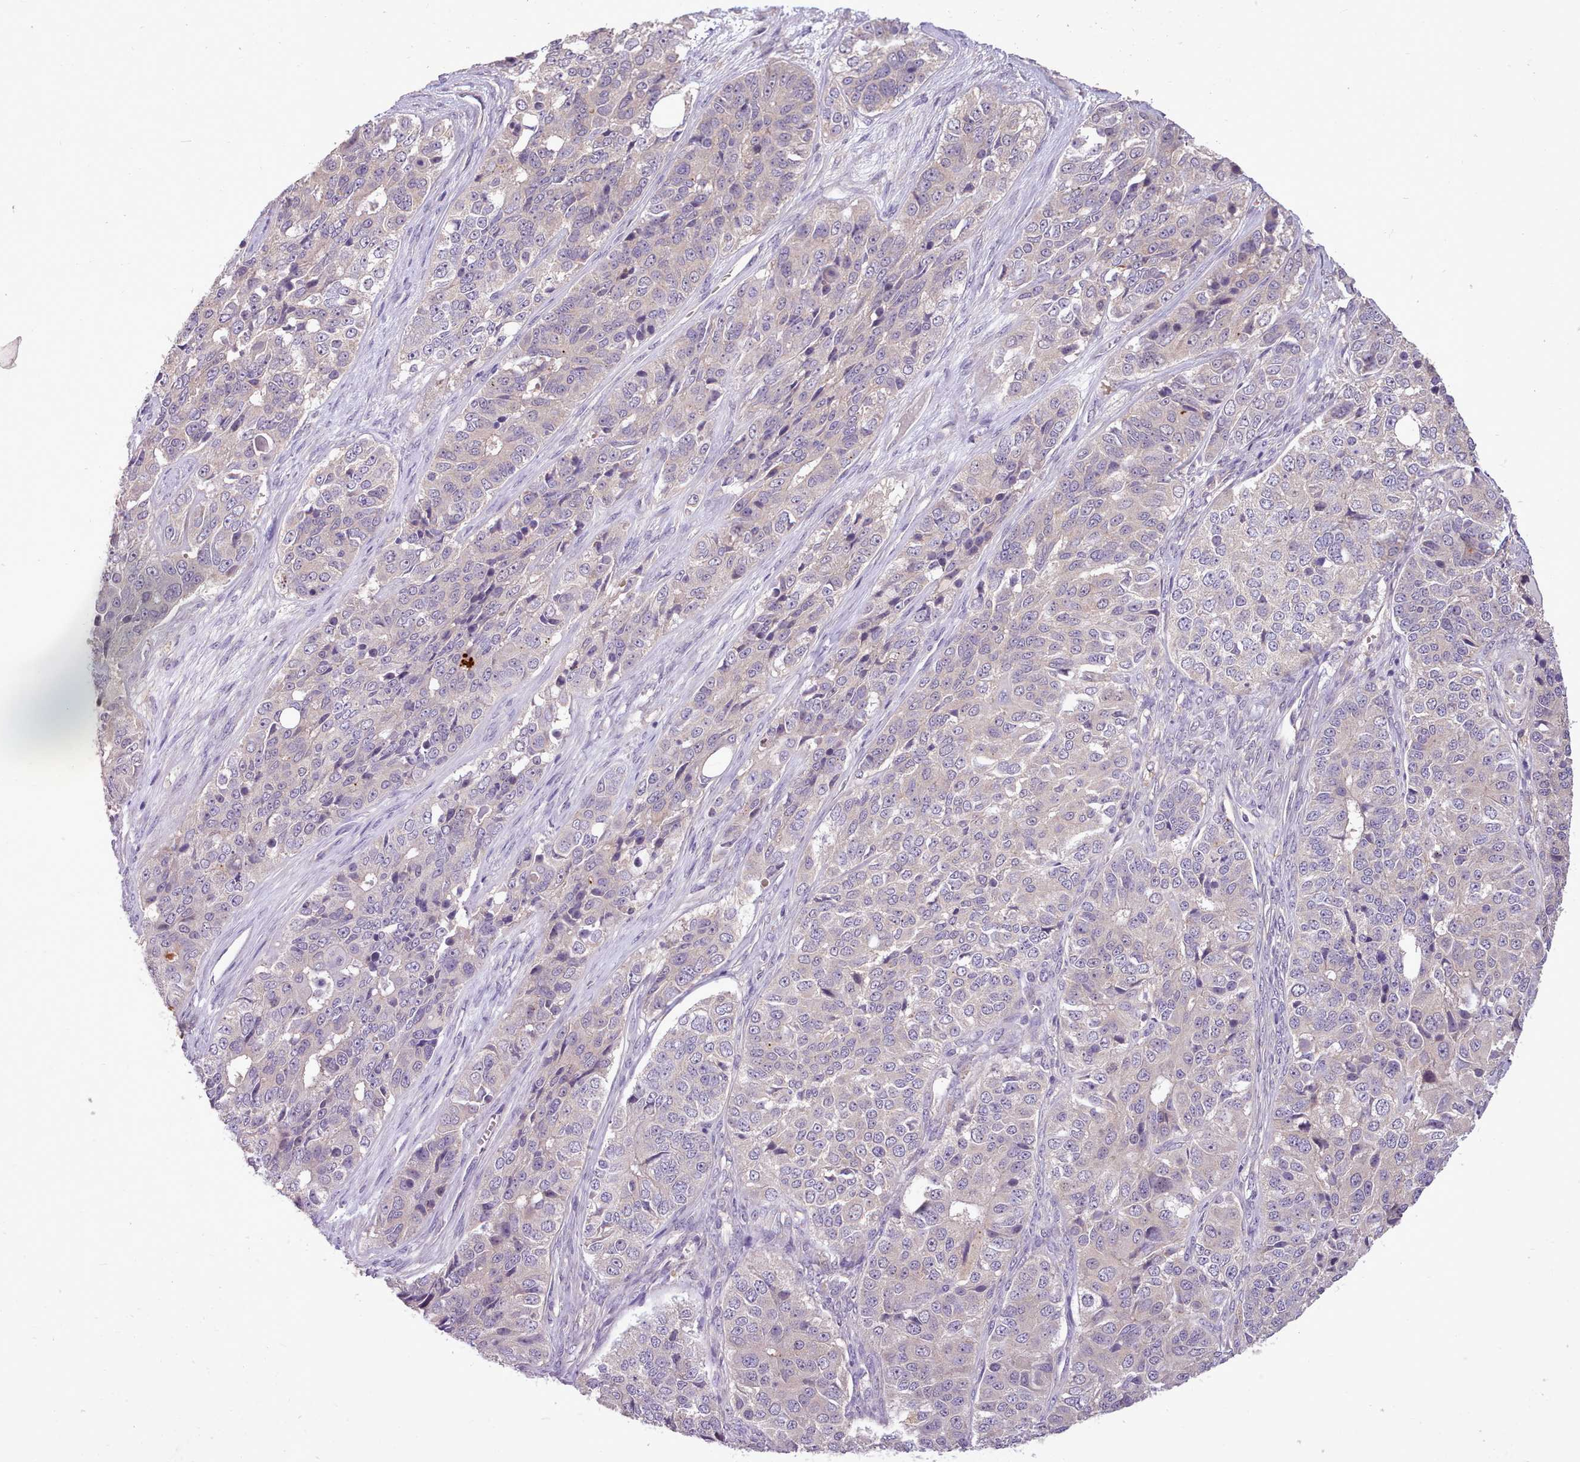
{"staining": {"intensity": "negative", "quantity": "none", "location": "none"}, "tissue": "ovarian cancer", "cell_type": "Tumor cells", "image_type": "cancer", "snomed": [{"axis": "morphology", "description": "Carcinoma, endometroid"}, {"axis": "topography", "description": "Ovary"}], "caption": "Endometroid carcinoma (ovarian) was stained to show a protein in brown. There is no significant expression in tumor cells.", "gene": "ZNF607", "patient": {"sex": "female", "age": 51}}